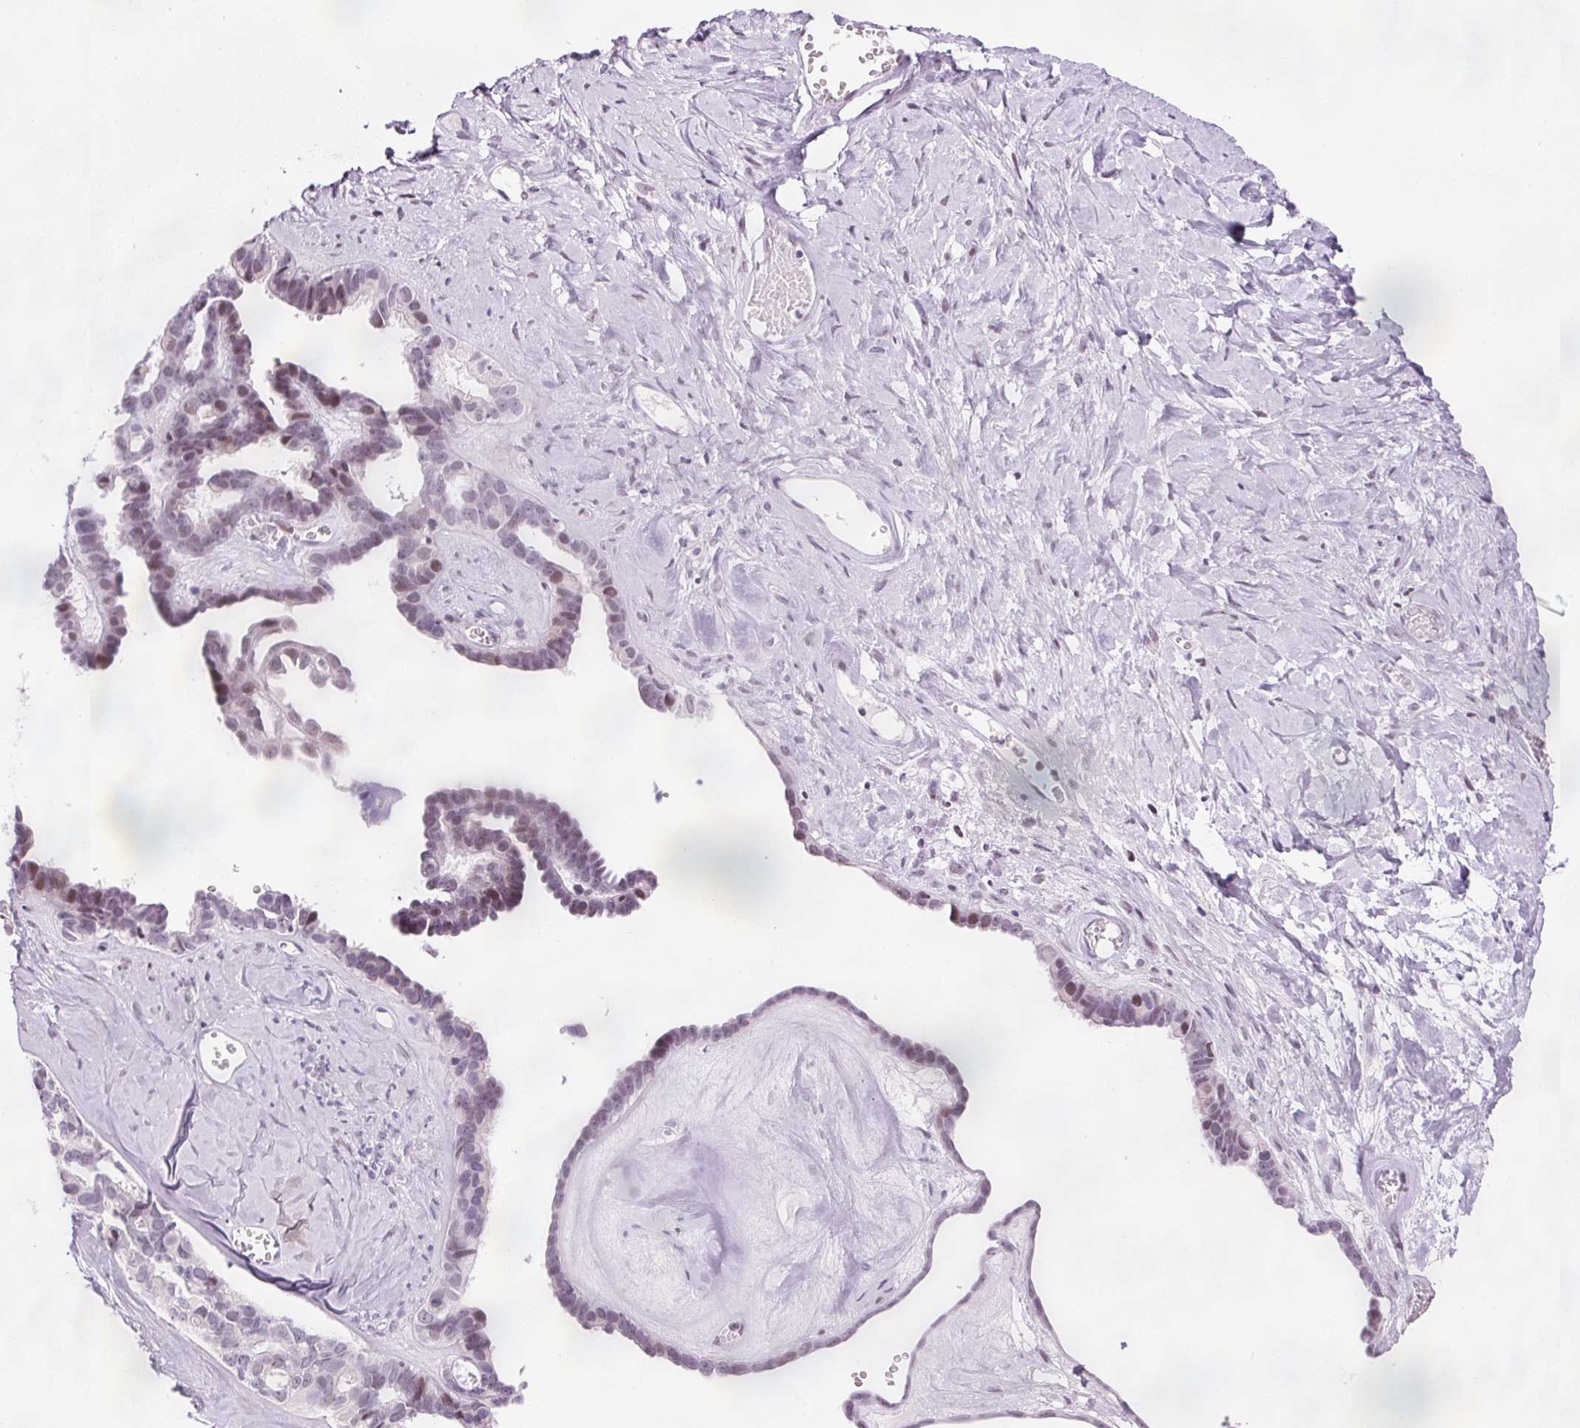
{"staining": {"intensity": "moderate", "quantity": "<25%", "location": "nuclear"}, "tissue": "ovarian cancer", "cell_type": "Tumor cells", "image_type": "cancer", "snomed": [{"axis": "morphology", "description": "Cystadenocarcinoma, serous, NOS"}, {"axis": "topography", "description": "Ovary"}], "caption": "This micrograph exhibits ovarian serous cystadenocarcinoma stained with immunohistochemistry to label a protein in brown. The nuclear of tumor cells show moderate positivity for the protein. Nuclei are counter-stained blue.", "gene": "ANKRD20A1", "patient": {"sex": "female", "age": 69}}